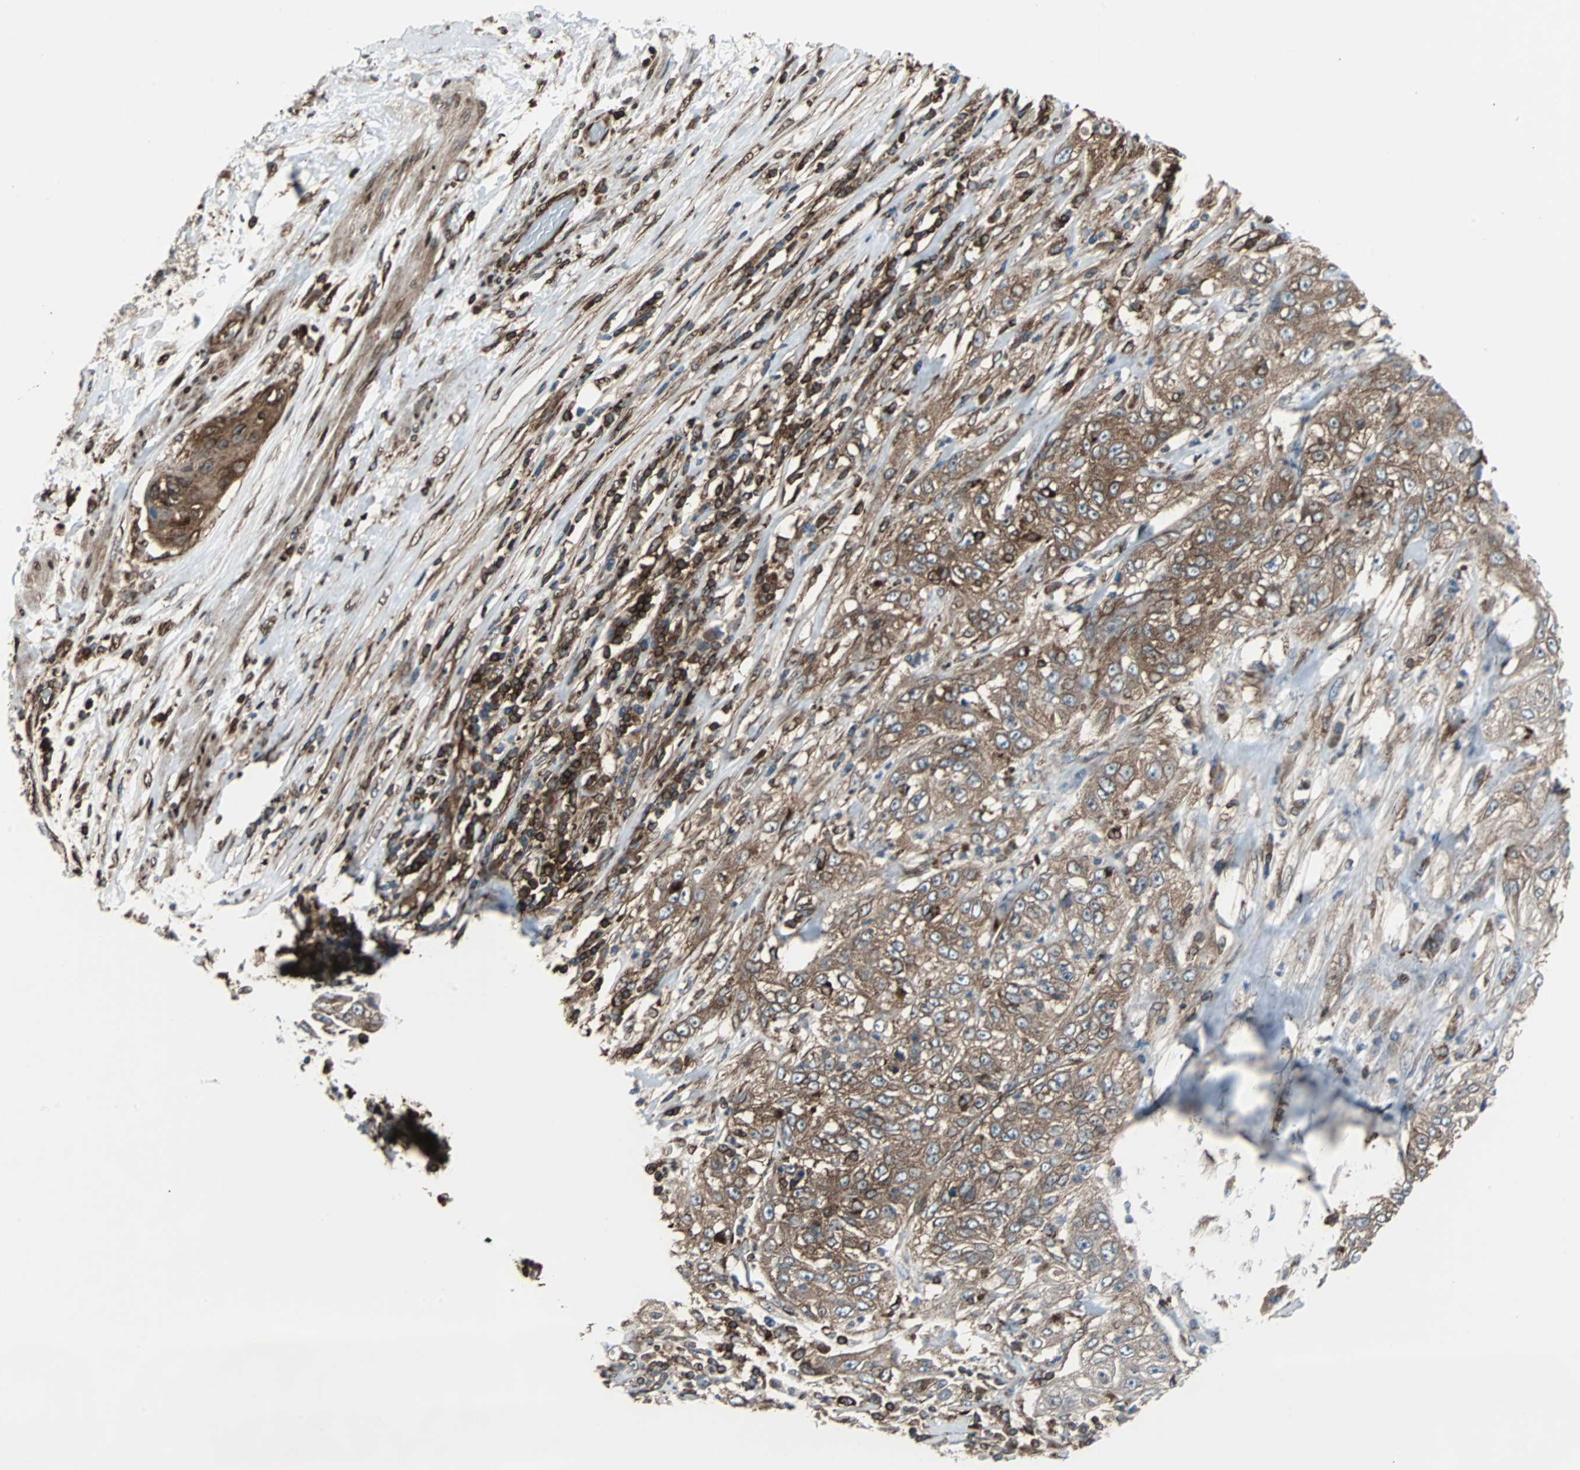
{"staining": {"intensity": "moderate", "quantity": ">75%", "location": "cytoplasmic/membranous"}, "tissue": "lung cancer", "cell_type": "Tumor cells", "image_type": "cancer", "snomed": [{"axis": "morphology", "description": "Inflammation, NOS"}, {"axis": "morphology", "description": "Squamous cell carcinoma, NOS"}, {"axis": "topography", "description": "Lymph node"}, {"axis": "topography", "description": "Soft tissue"}, {"axis": "topography", "description": "Lung"}], "caption": "A micrograph of squamous cell carcinoma (lung) stained for a protein reveals moderate cytoplasmic/membranous brown staining in tumor cells.", "gene": "RELA", "patient": {"sex": "male", "age": 66}}